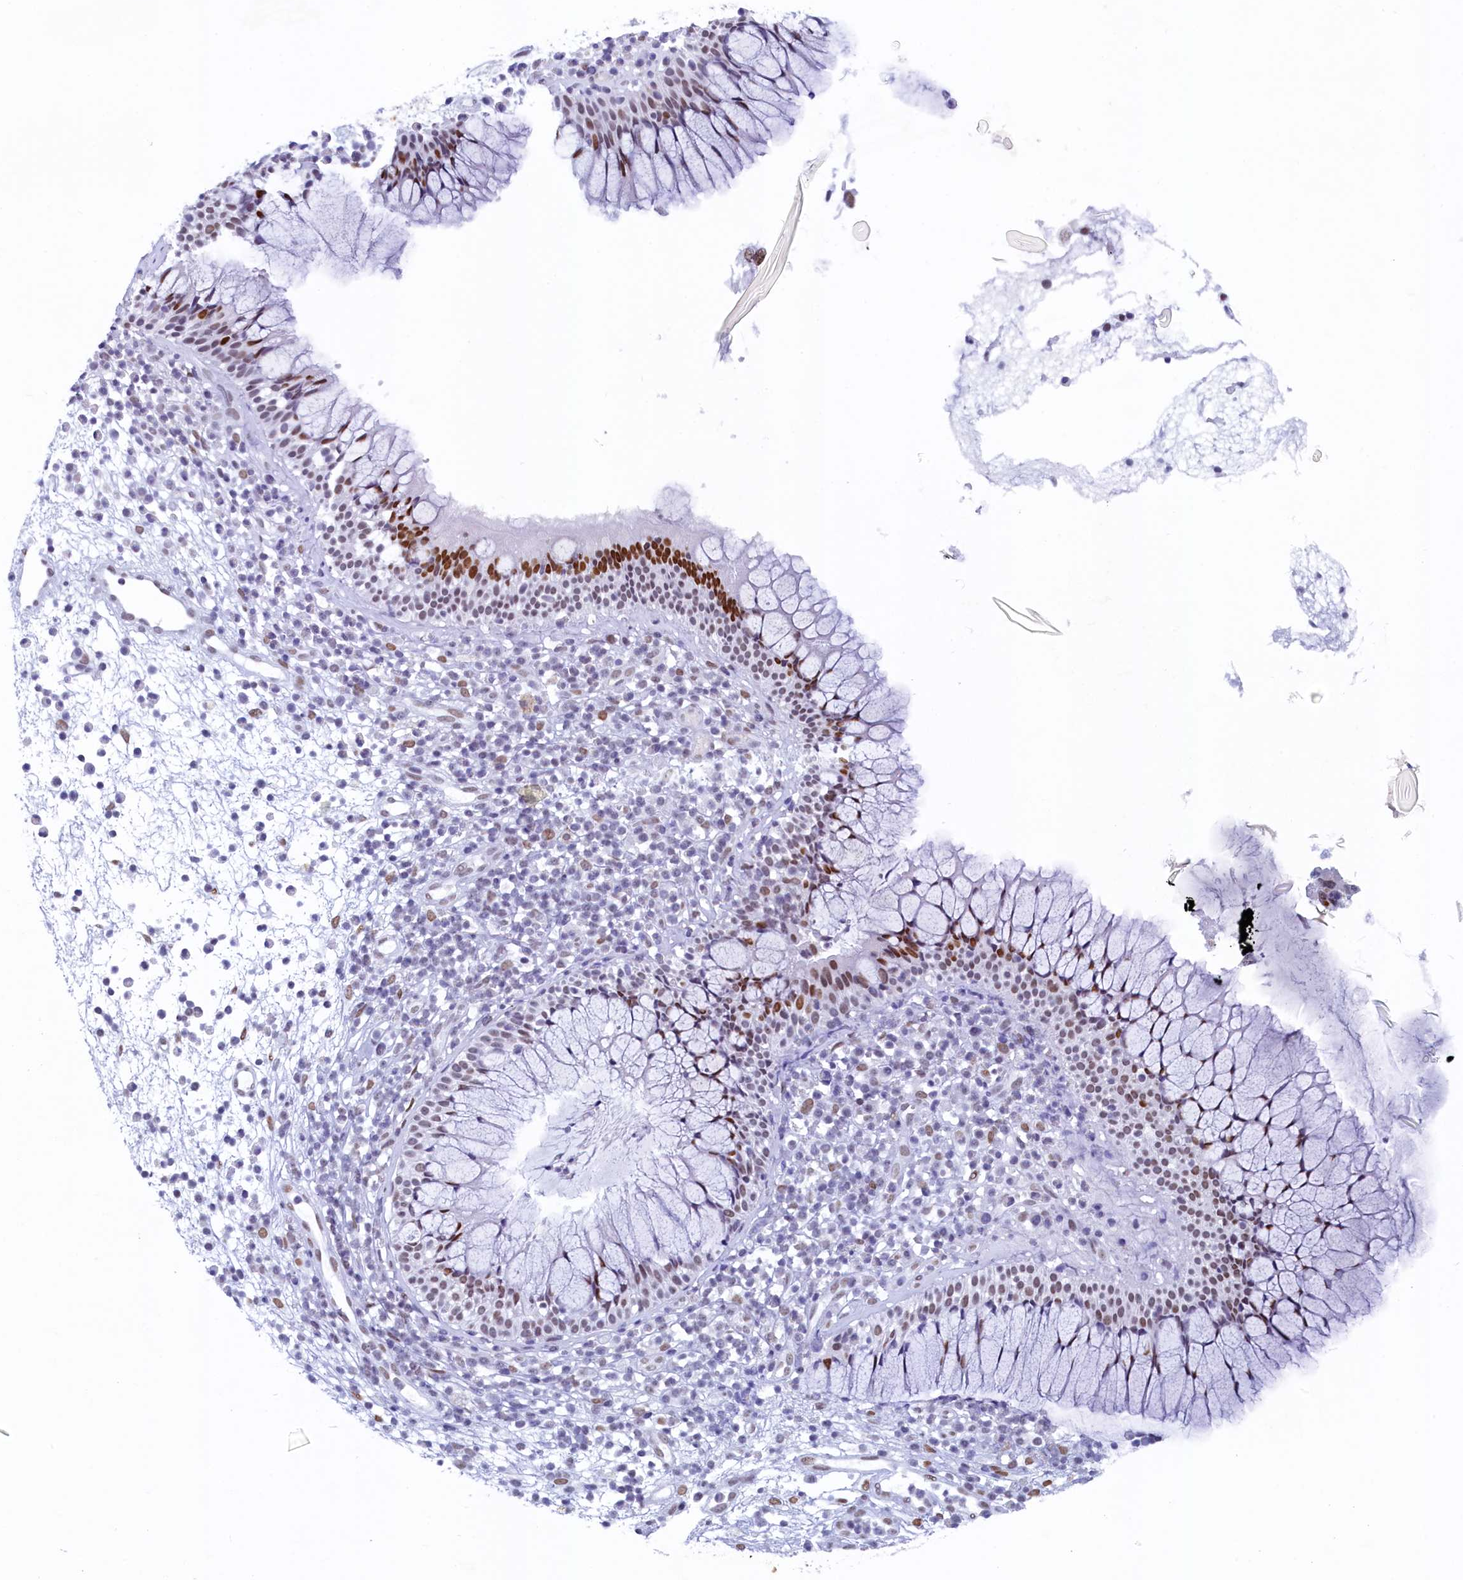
{"staining": {"intensity": "strong", "quantity": "<25%", "location": "nuclear"}, "tissue": "nasopharynx", "cell_type": "Respiratory epithelial cells", "image_type": "normal", "snomed": [{"axis": "morphology", "description": "Normal tissue, NOS"}, {"axis": "morphology", "description": "Inflammation, NOS"}, {"axis": "topography", "description": "Nasopharynx"}], "caption": "IHC of benign human nasopharynx shows medium levels of strong nuclear staining in approximately <25% of respiratory epithelial cells.", "gene": "SUGP2", "patient": {"sex": "male", "age": 70}}